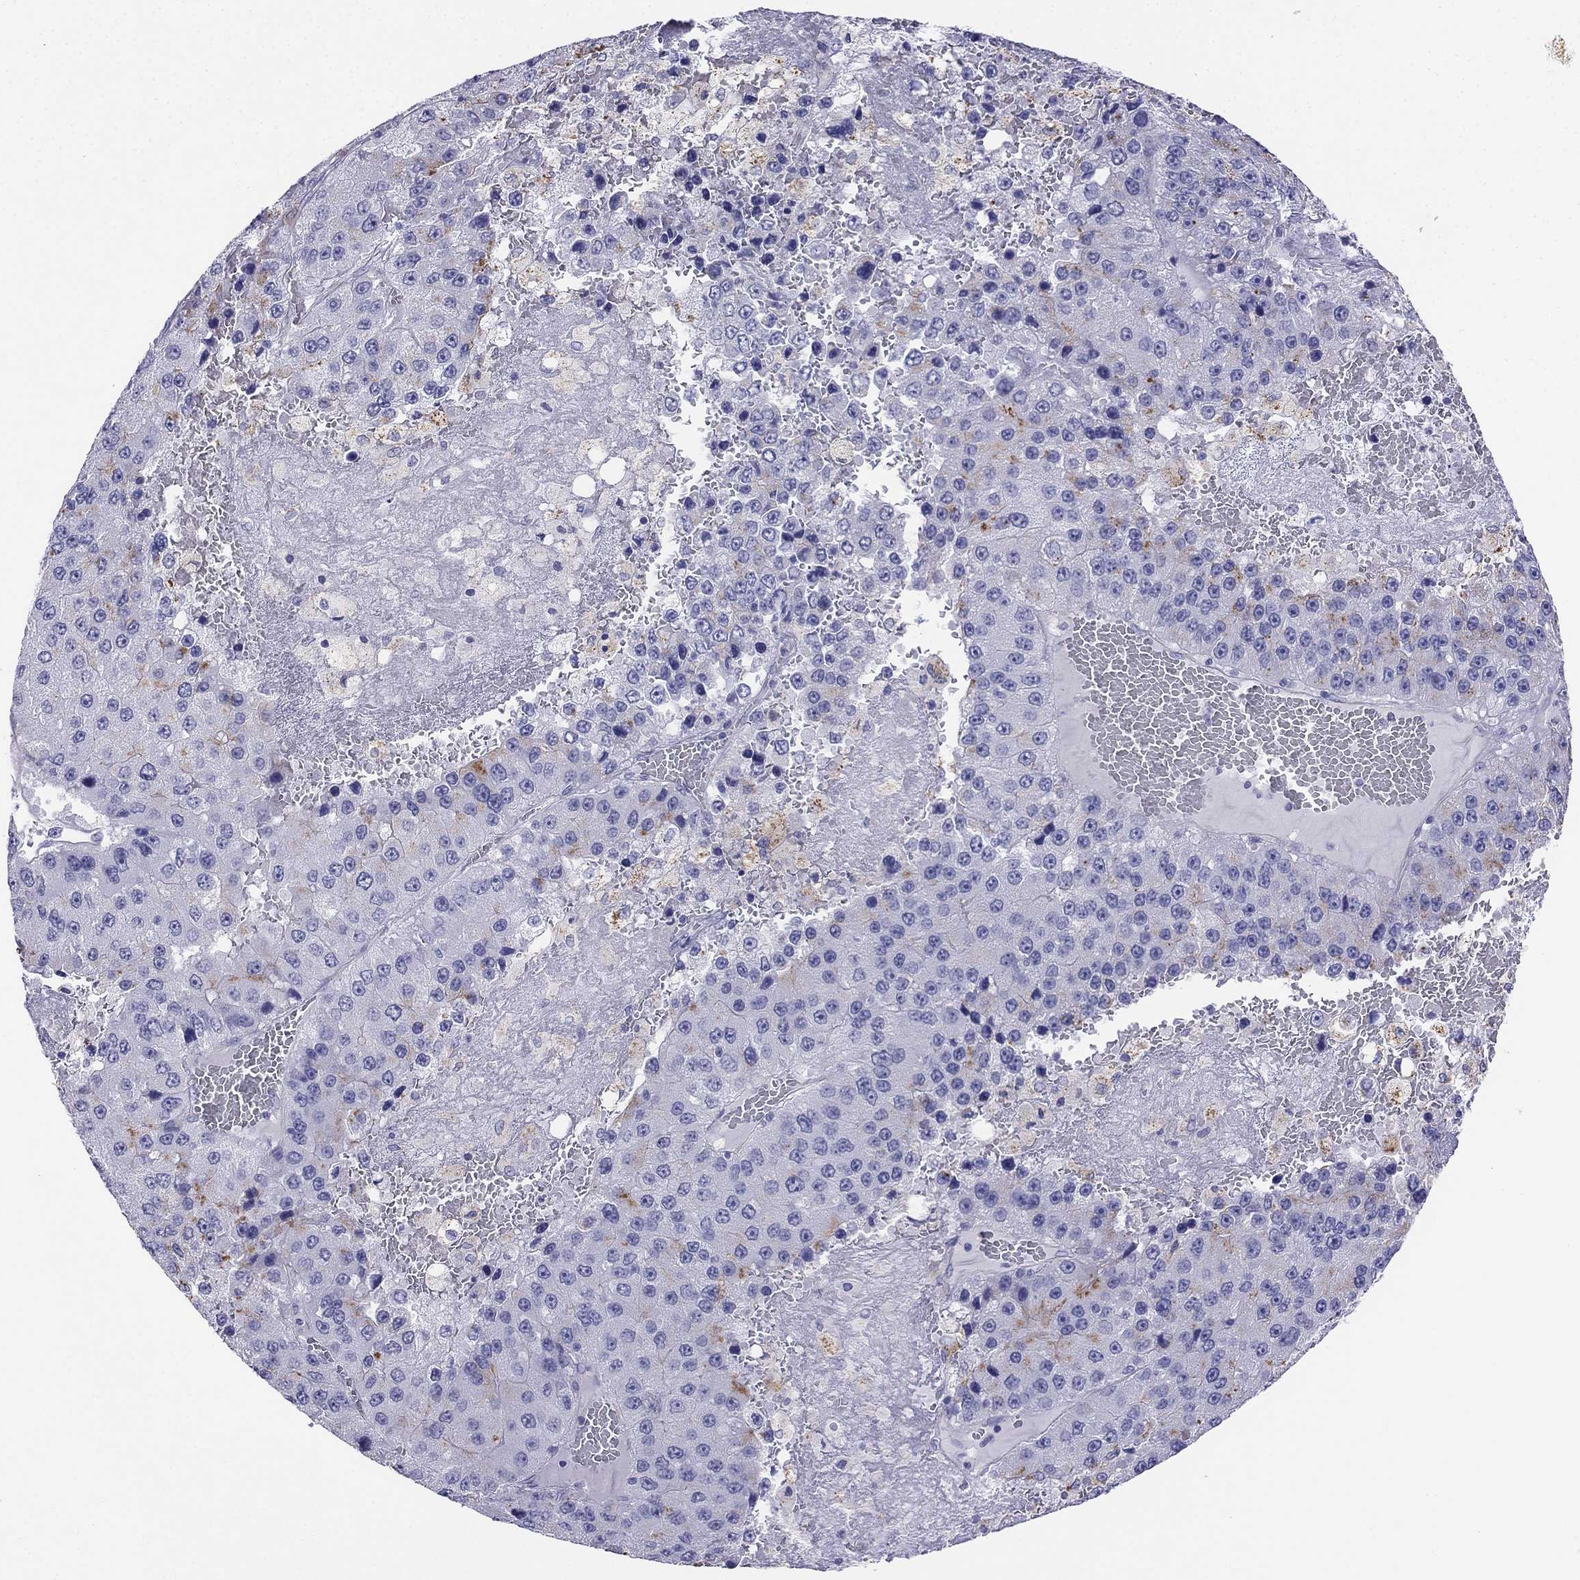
{"staining": {"intensity": "negative", "quantity": "none", "location": "none"}, "tissue": "liver cancer", "cell_type": "Tumor cells", "image_type": "cancer", "snomed": [{"axis": "morphology", "description": "Carcinoma, Hepatocellular, NOS"}, {"axis": "topography", "description": "Liver"}], "caption": "IHC micrograph of hepatocellular carcinoma (liver) stained for a protein (brown), which shows no expression in tumor cells.", "gene": "ALOXE3", "patient": {"sex": "female", "age": 73}}